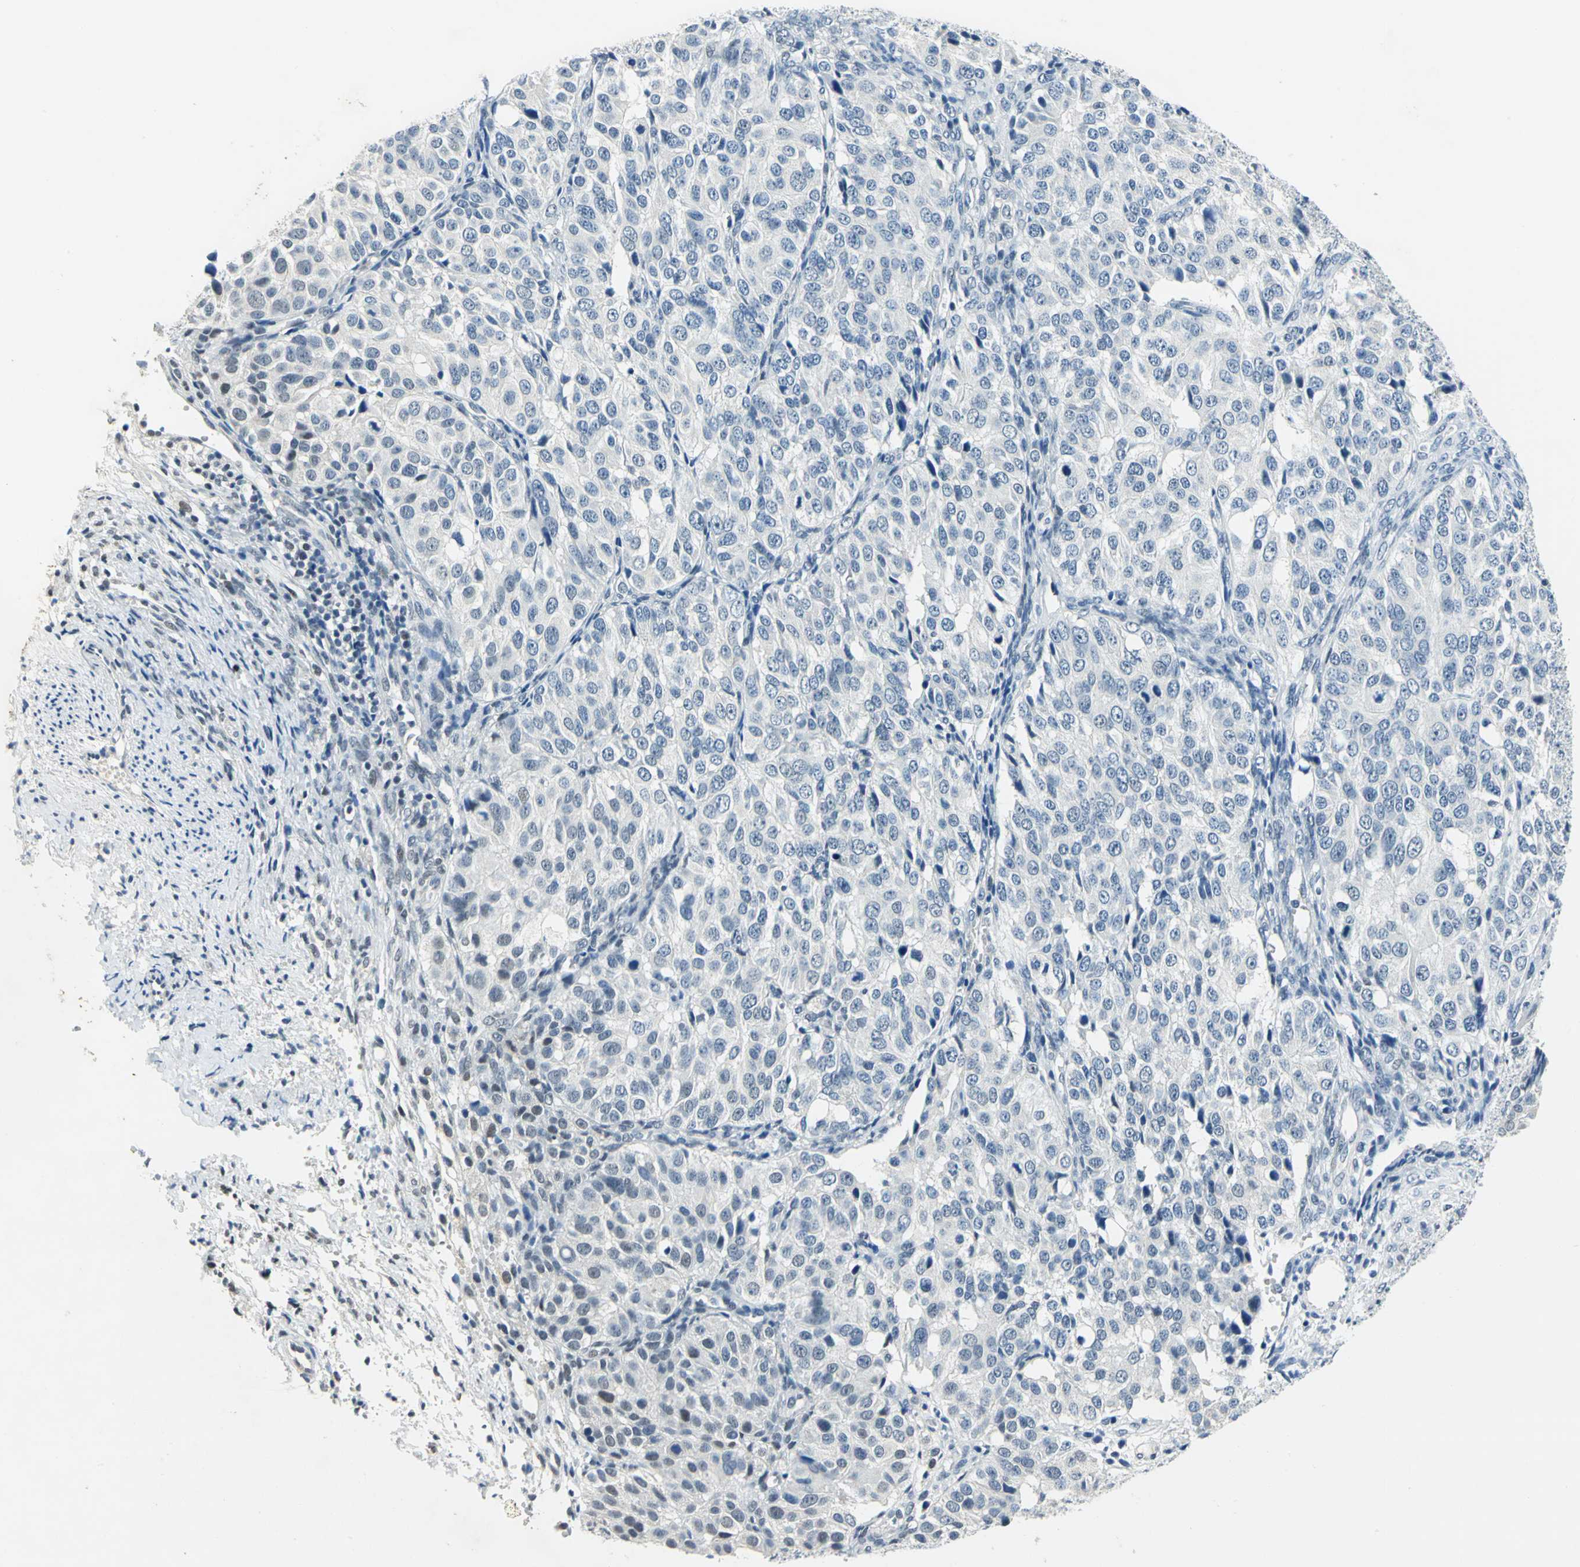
{"staining": {"intensity": "negative", "quantity": "none", "location": "none"}, "tissue": "ovarian cancer", "cell_type": "Tumor cells", "image_type": "cancer", "snomed": [{"axis": "morphology", "description": "Carcinoma, endometroid"}, {"axis": "topography", "description": "Ovary"}], "caption": "A micrograph of human endometroid carcinoma (ovarian) is negative for staining in tumor cells. Nuclei are stained in blue.", "gene": "RAD17", "patient": {"sex": "female", "age": 51}}